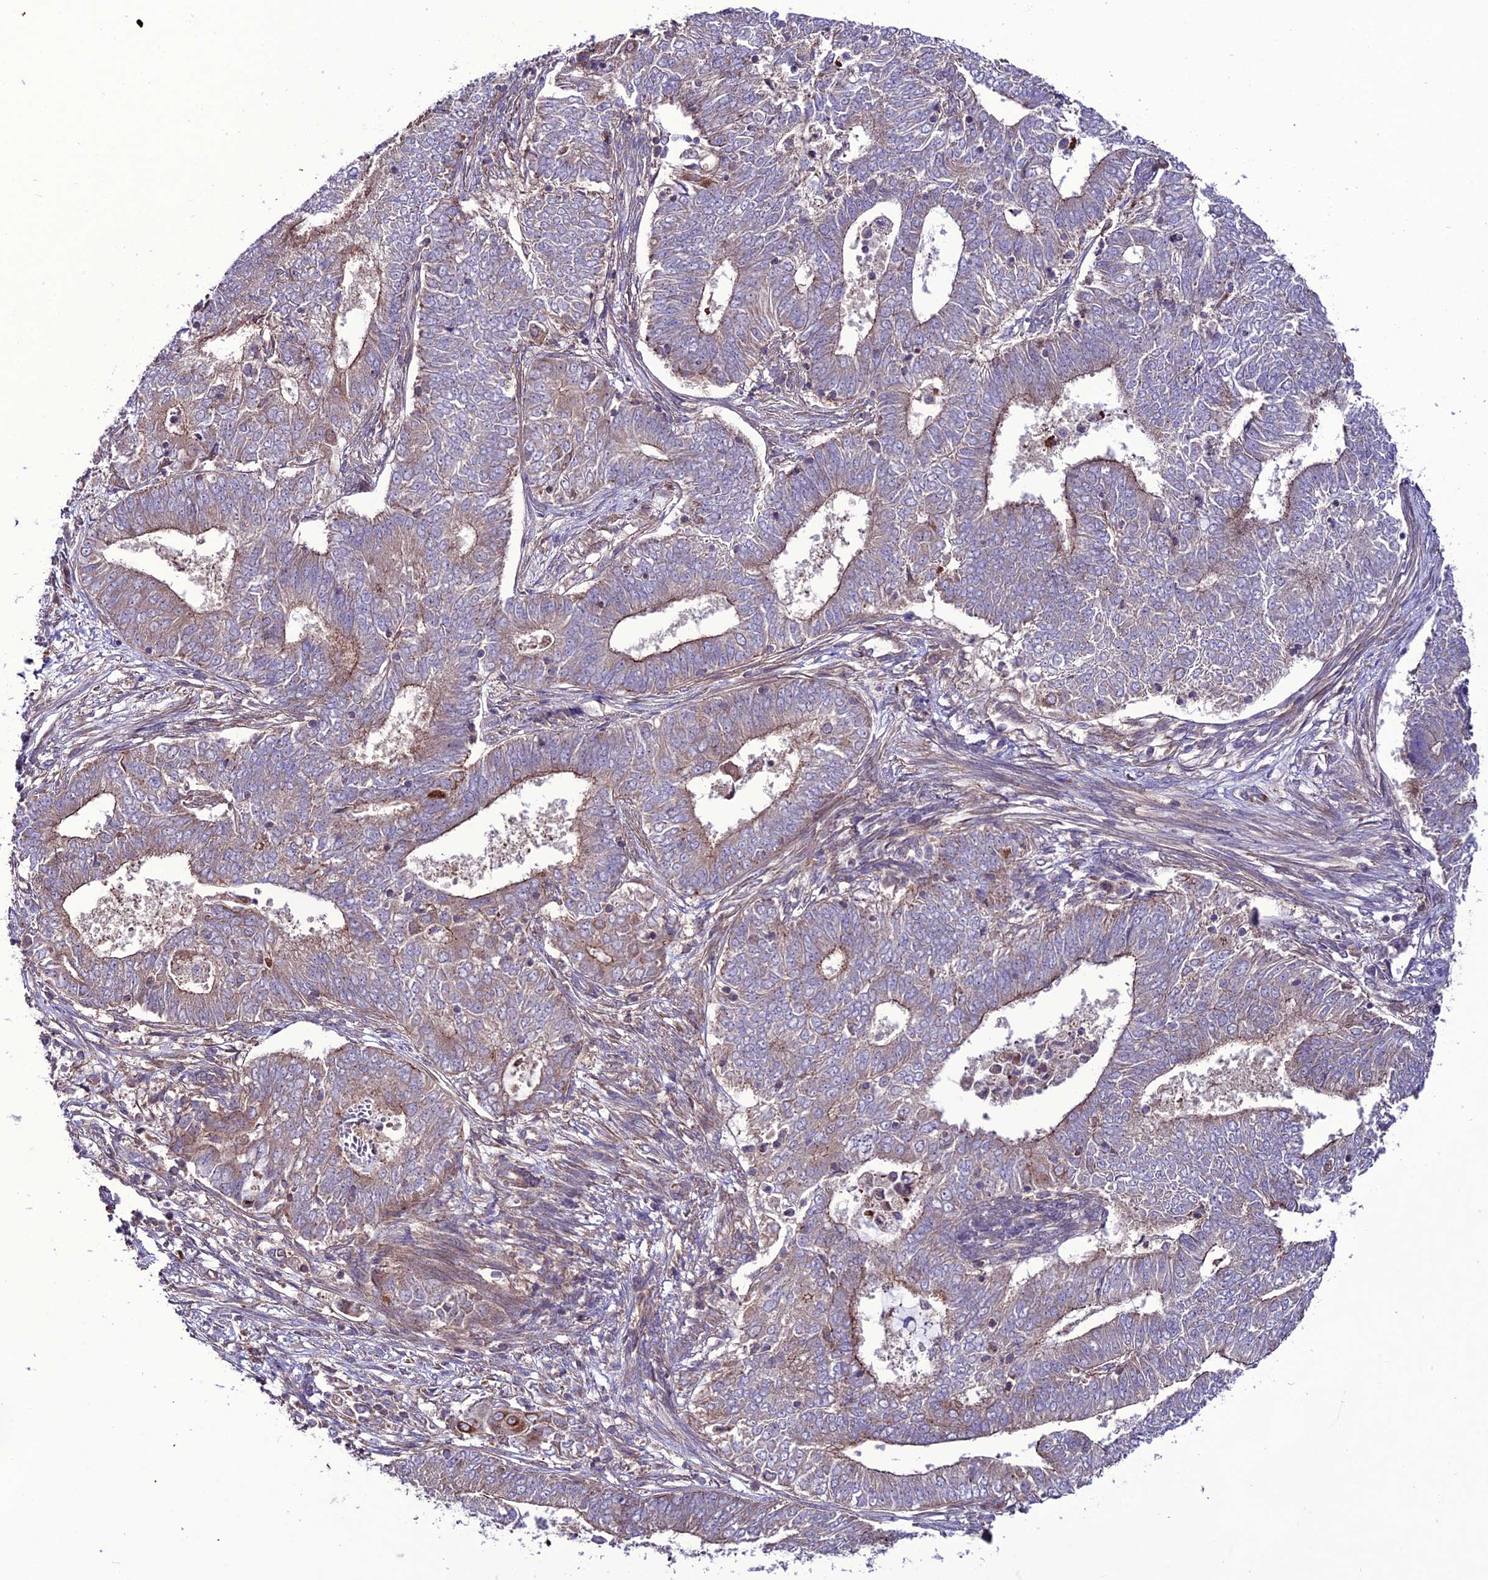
{"staining": {"intensity": "moderate", "quantity": "25%-75%", "location": "cytoplasmic/membranous"}, "tissue": "endometrial cancer", "cell_type": "Tumor cells", "image_type": "cancer", "snomed": [{"axis": "morphology", "description": "Adenocarcinoma, NOS"}, {"axis": "topography", "description": "Endometrium"}], "caption": "DAB immunohistochemical staining of endometrial cancer exhibits moderate cytoplasmic/membranous protein positivity in about 25%-75% of tumor cells. (Stains: DAB (3,3'-diaminobenzidine) in brown, nuclei in blue, Microscopy: brightfield microscopy at high magnification).", "gene": "PPIL3", "patient": {"sex": "female", "age": 62}}